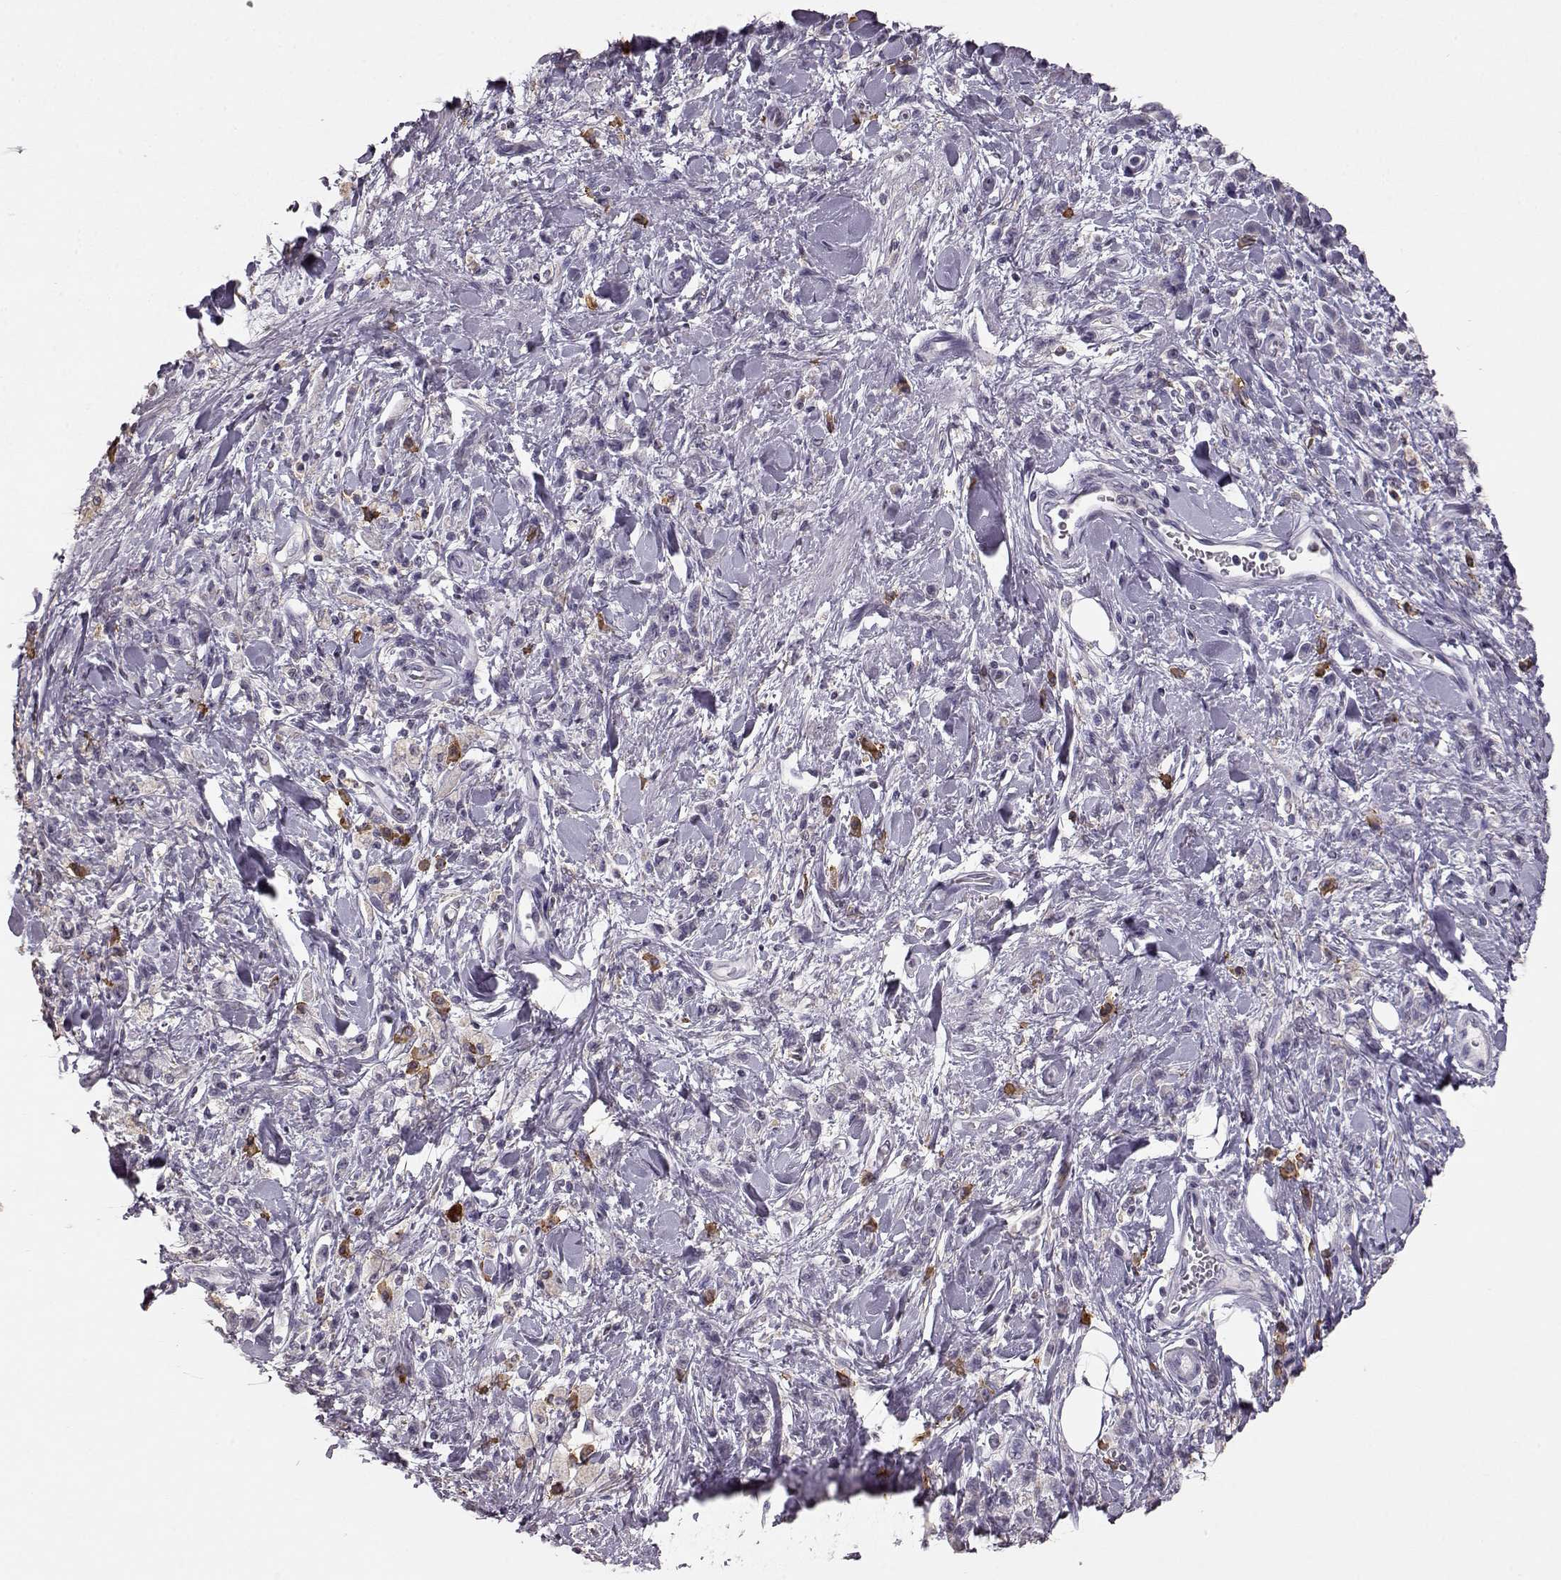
{"staining": {"intensity": "negative", "quantity": "none", "location": "none"}, "tissue": "stomach cancer", "cell_type": "Tumor cells", "image_type": "cancer", "snomed": [{"axis": "morphology", "description": "Adenocarcinoma, NOS"}, {"axis": "topography", "description": "Stomach"}], "caption": "IHC photomicrograph of human stomach cancer (adenocarcinoma) stained for a protein (brown), which shows no expression in tumor cells.", "gene": "GABRG3", "patient": {"sex": "male", "age": 77}}